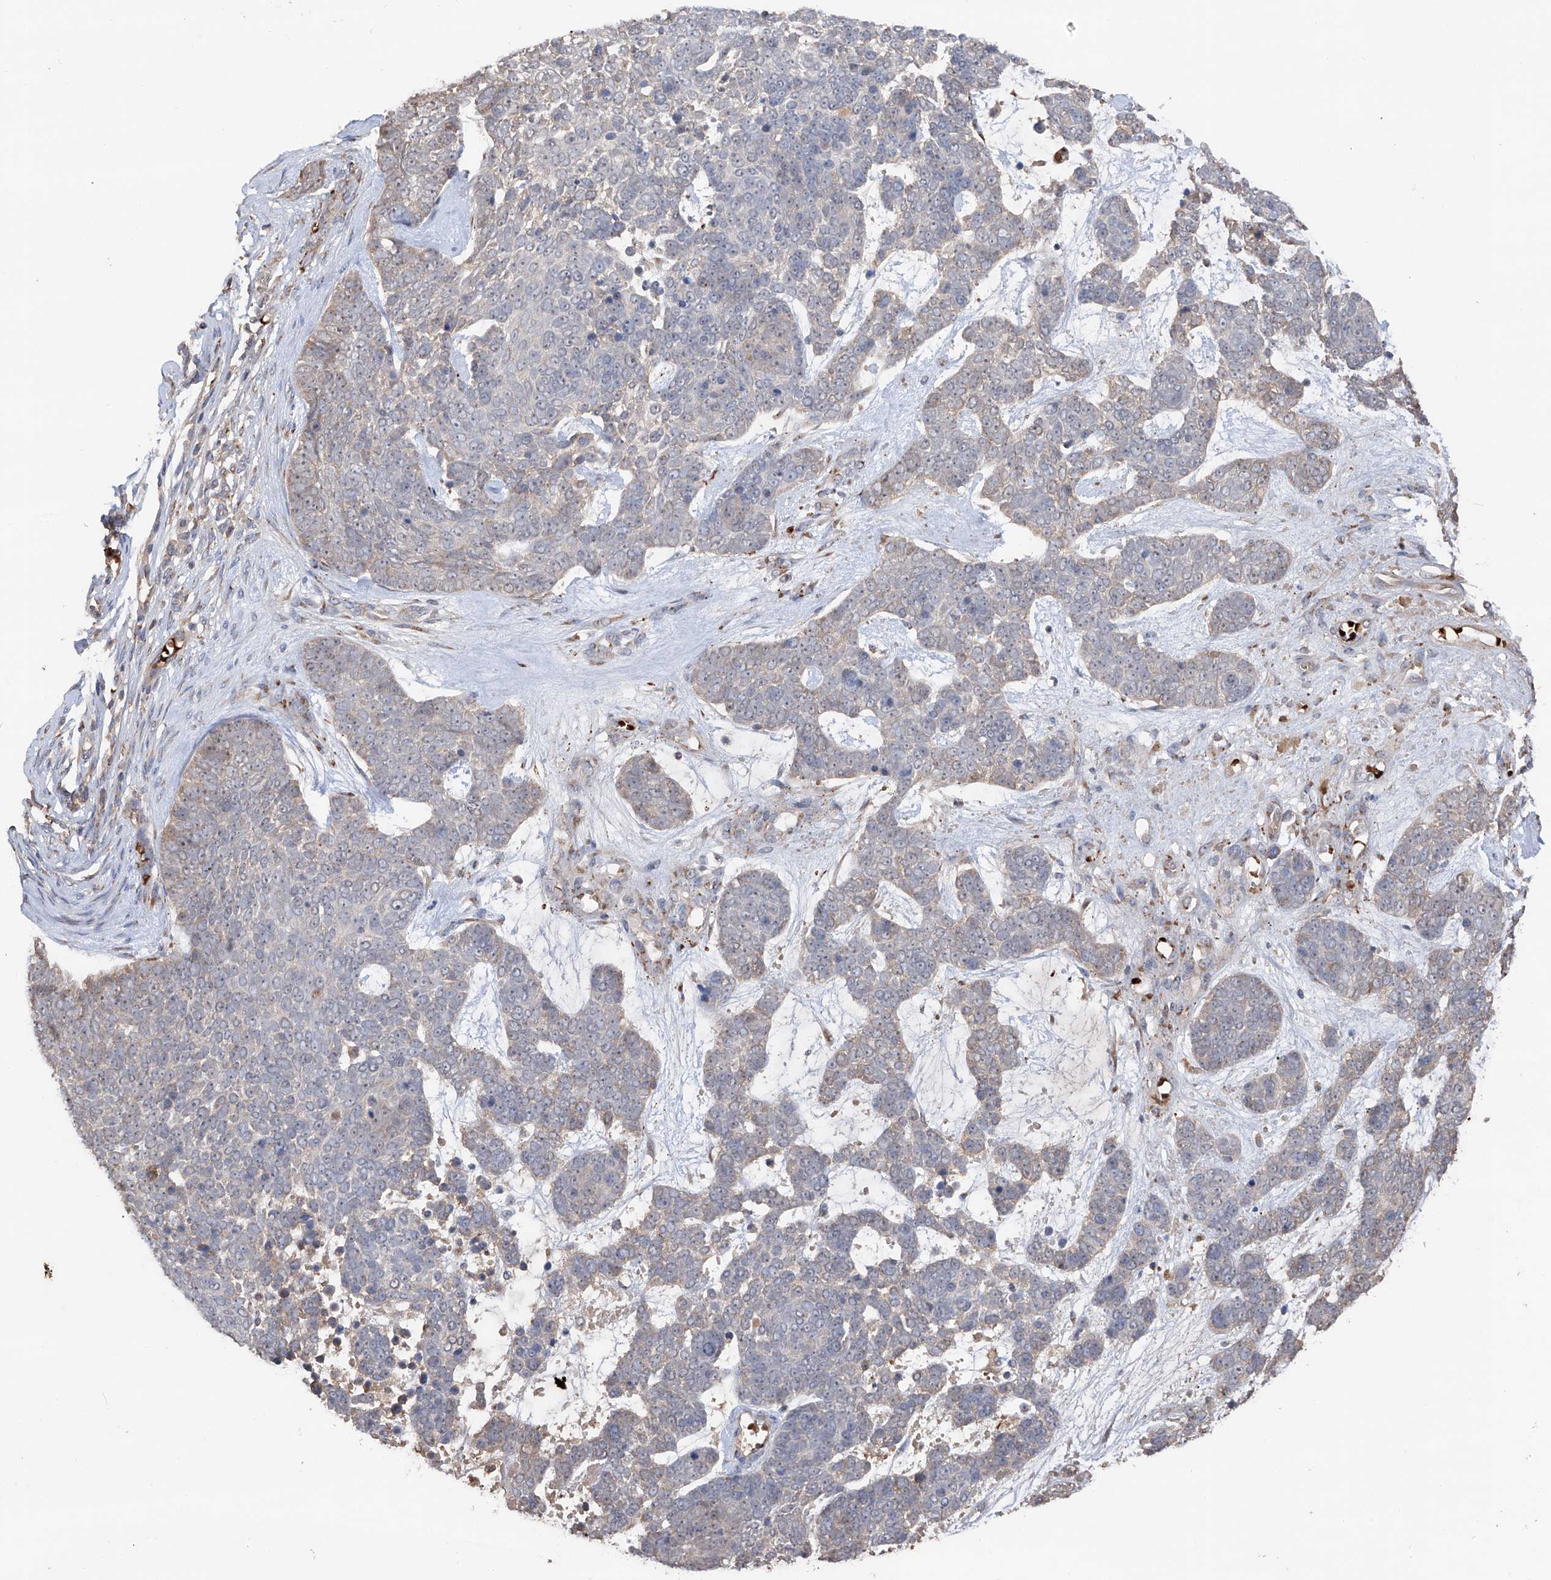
{"staining": {"intensity": "negative", "quantity": "none", "location": "none"}, "tissue": "skin cancer", "cell_type": "Tumor cells", "image_type": "cancer", "snomed": [{"axis": "morphology", "description": "Basal cell carcinoma"}, {"axis": "topography", "description": "Skin"}], "caption": "This is a photomicrograph of immunohistochemistry staining of skin basal cell carcinoma, which shows no positivity in tumor cells. (DAB (3,3'-diaminobenzidine) IHC visualized using brightfield microscopy, high magnification).", "gene": "EDN1", "patient": {"sex": "female", "age": 81}}